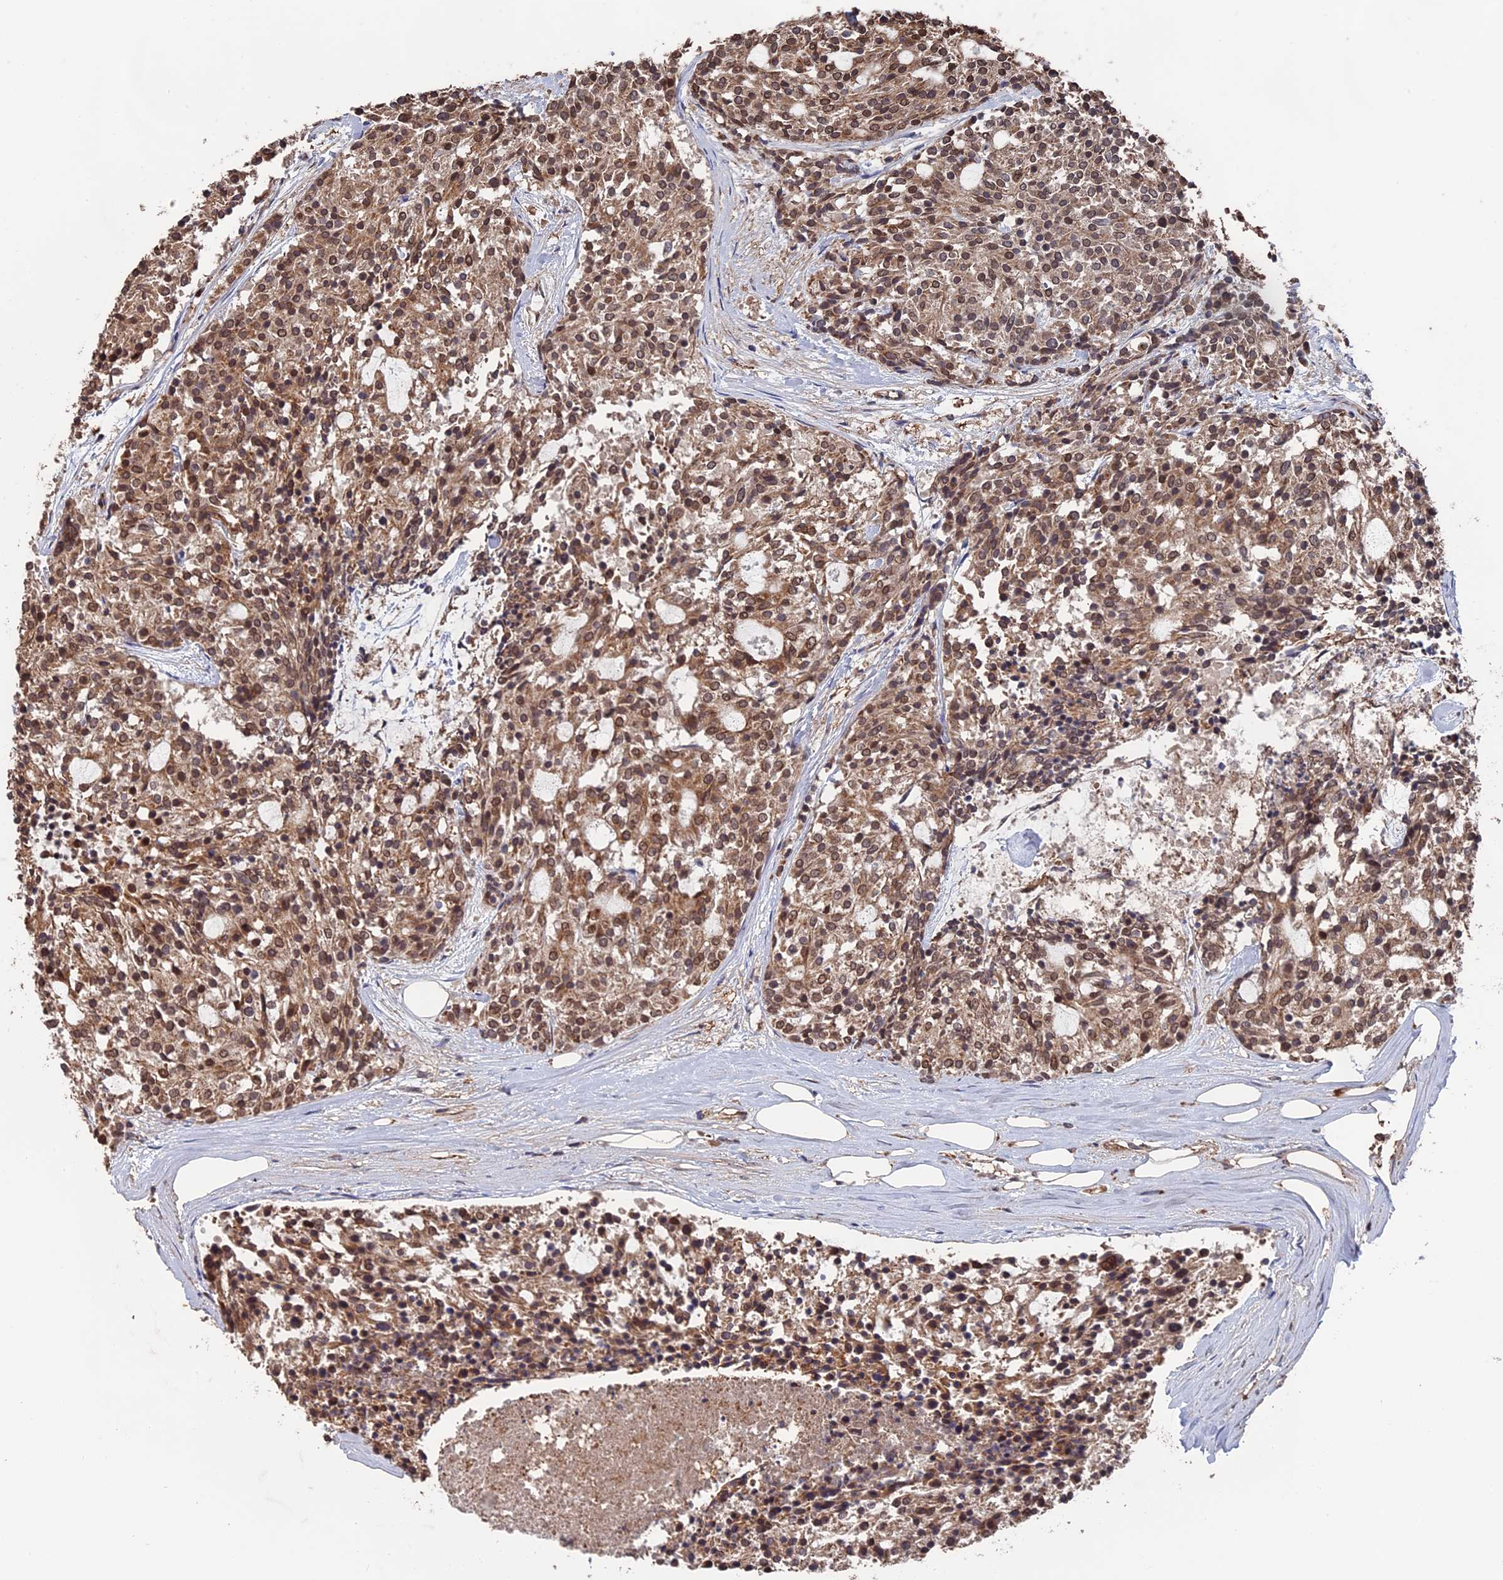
{"staining": {"intensity": "moderate", "quantity": ">75%", "location": "cytoplasmic/membranous,nuclear"}, "tissue": "carcinoid", "cell_type": "Tumor cells", "image_type": "cancer", "snomed": [{"axis": "morphology", "description": "Carcinoid, malignant, NOS"}, {"axis": "topography", "description": "Pancreas"}], "caption": "This is a histology image of IHC staining of carcinoid, which shows moderate staining in the cytoplasmic/membranous and nuclear of tumor cells.", "gene": "MYBL2", "patient": {"sex": "female", "age": 54}}